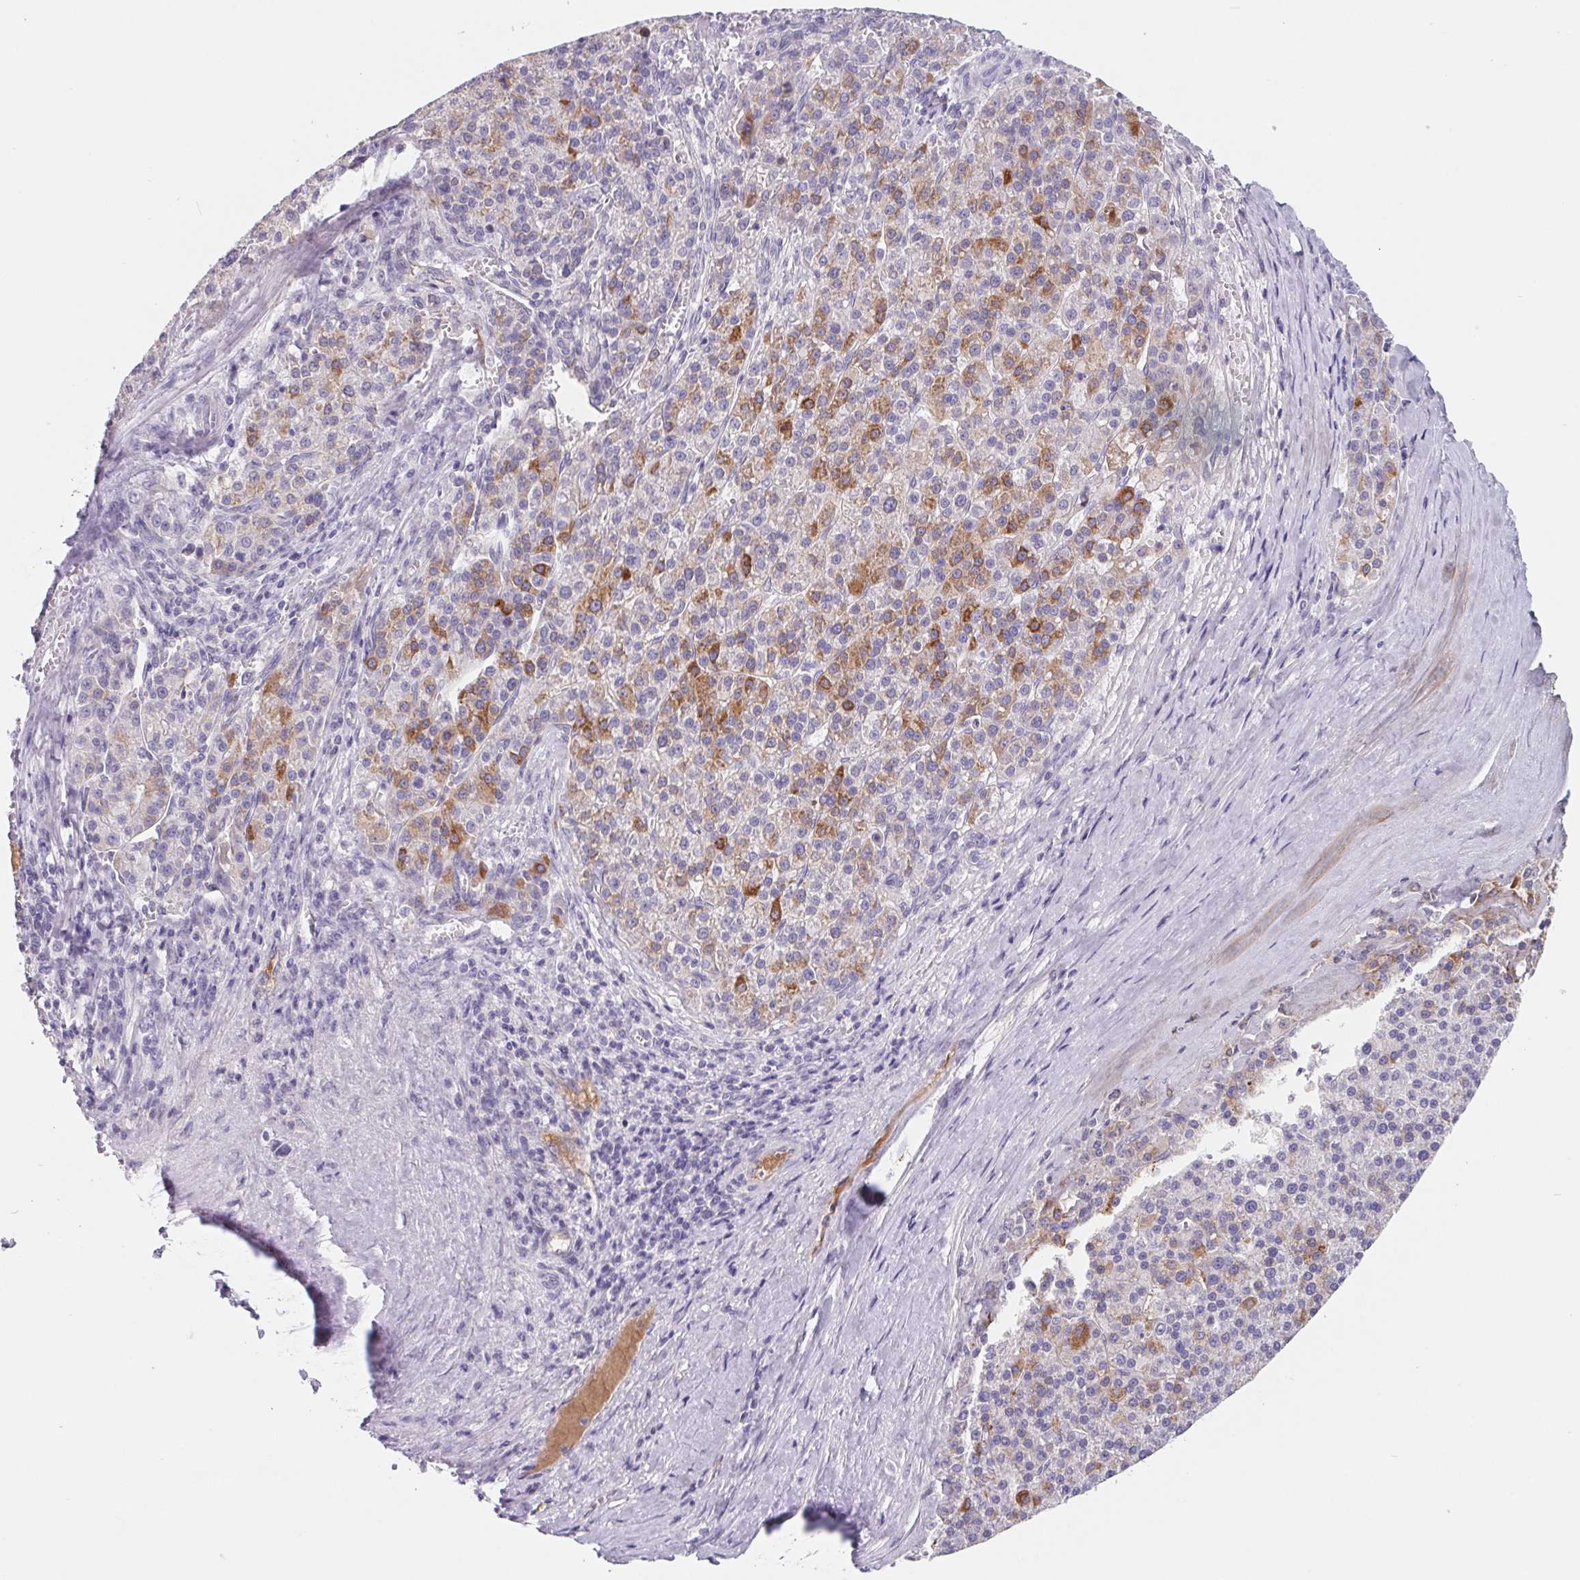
{"staining": {"intensity": "moderate", "quantity": "<25%", "location": "cytoplasmic/membranous"}, "tissue": "liver cancer", "cell_type": "Tumor cells", "image_type": "cancer", "snomed": [{"axis": "morphology", "description": "Carcinoma, Hepatocellular, NOS"}, {"axis": "topography", "description": "Liver"}], "caption": "Liver hepatocellular carcinoma tissue reveals moderate cytoplasmic/membranous positivity in about <25% of tumor cells, visualized by immunohistochemistry.", "gene": "LPA", "patient": {"sex": "female", "age": 58}}